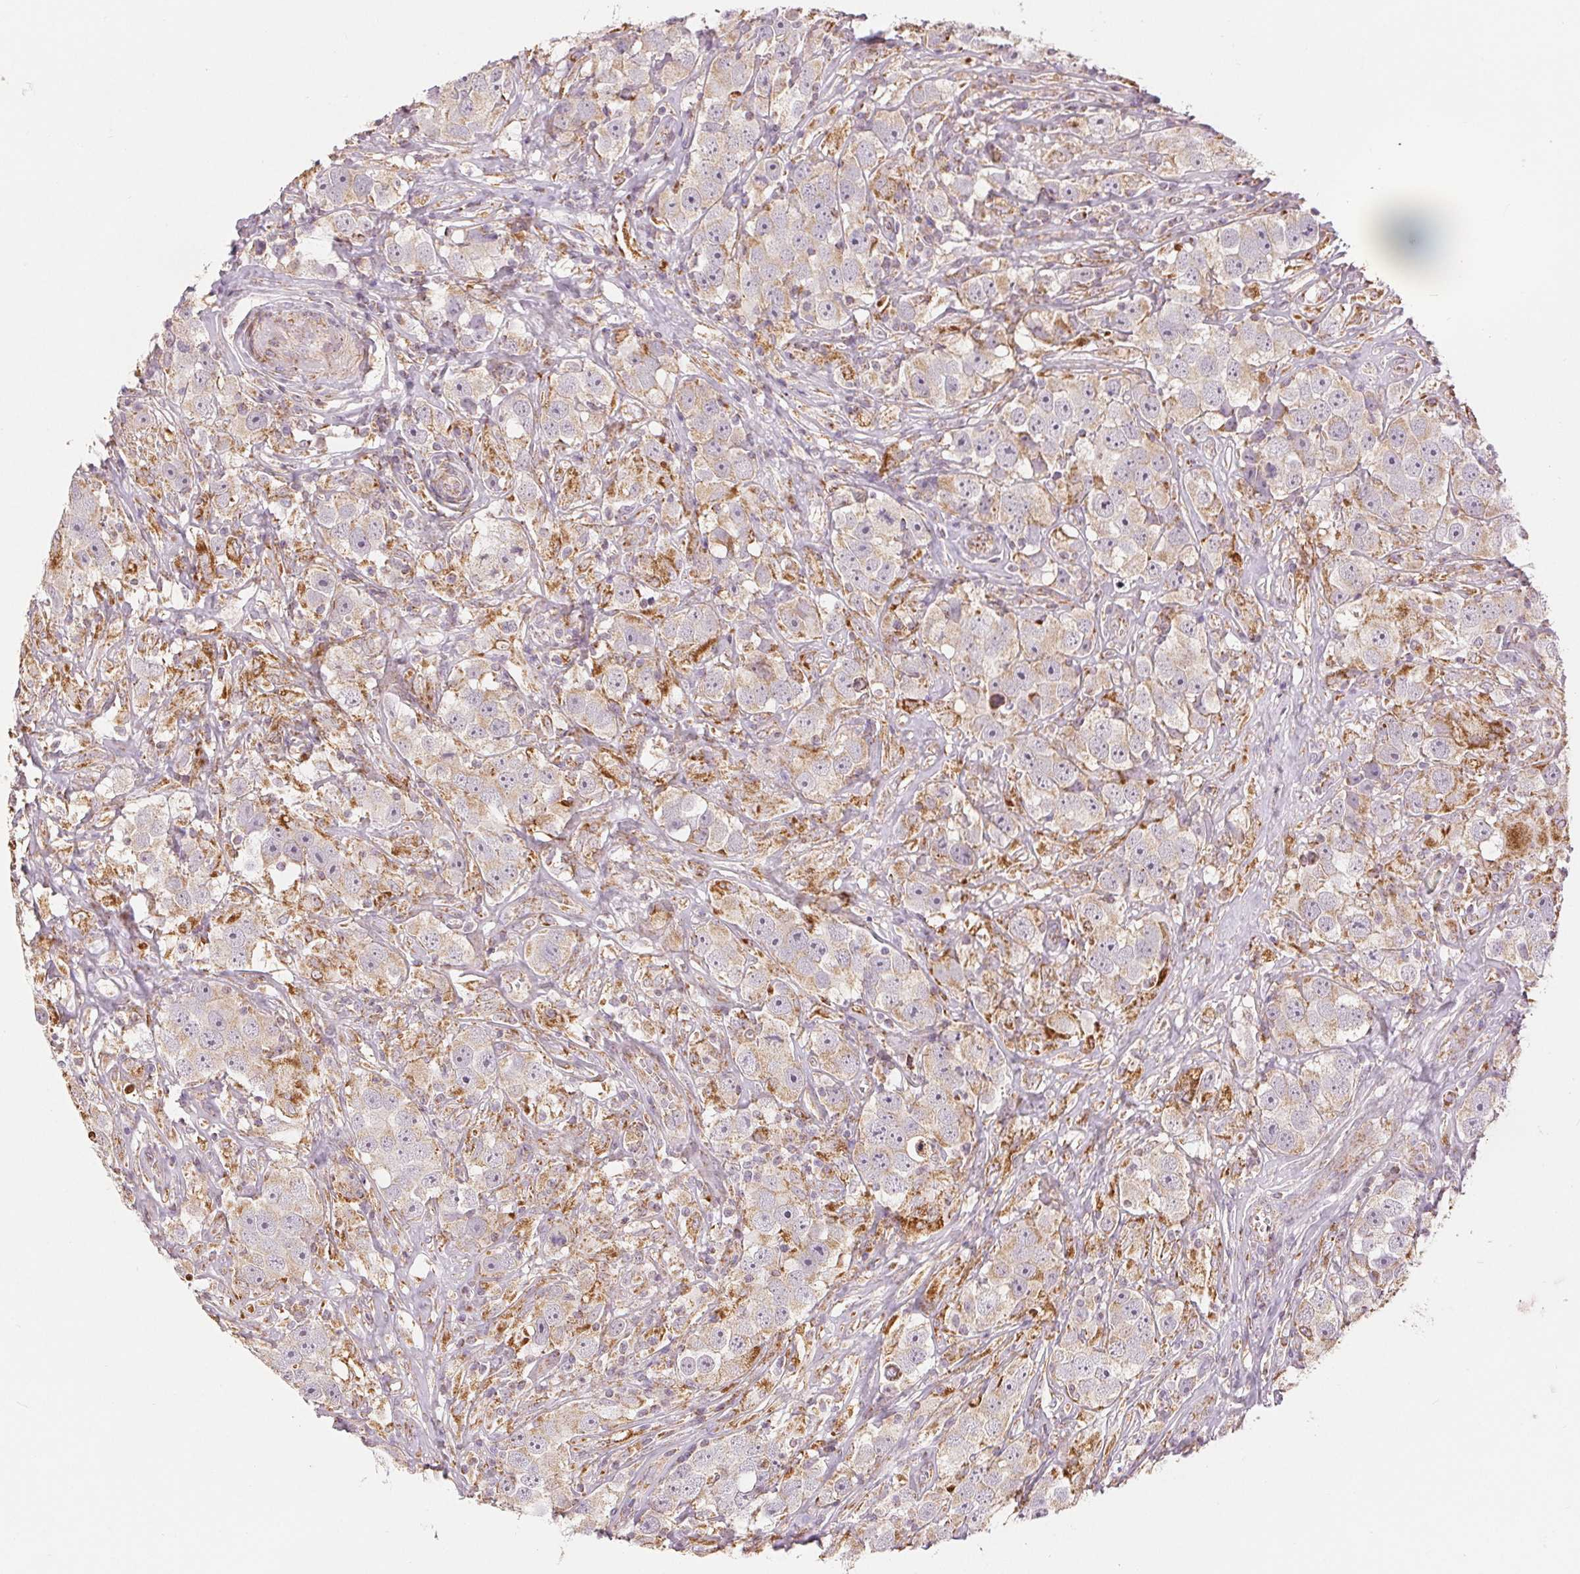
{"staining": {"intensity": "weak", "quantity": "<25%", "location": "cytoplasmic/membranous"}, "tissue": "testis cancer", "cell_type": "Tumor cells", "image_type": "cancer", "snomed": [{"axis": "morphology", "description": "Seminoma, NOS"}, {"axis": "topography", "description": "Testis"}], "caption": "This is a photomicrograph of immunohistochemistry (IHC) staining of testis cancer (seminoma), which shows no positivity in tumor cells.", "gene": "SDHB", "patient": {"sex": "male", "age": 49}}